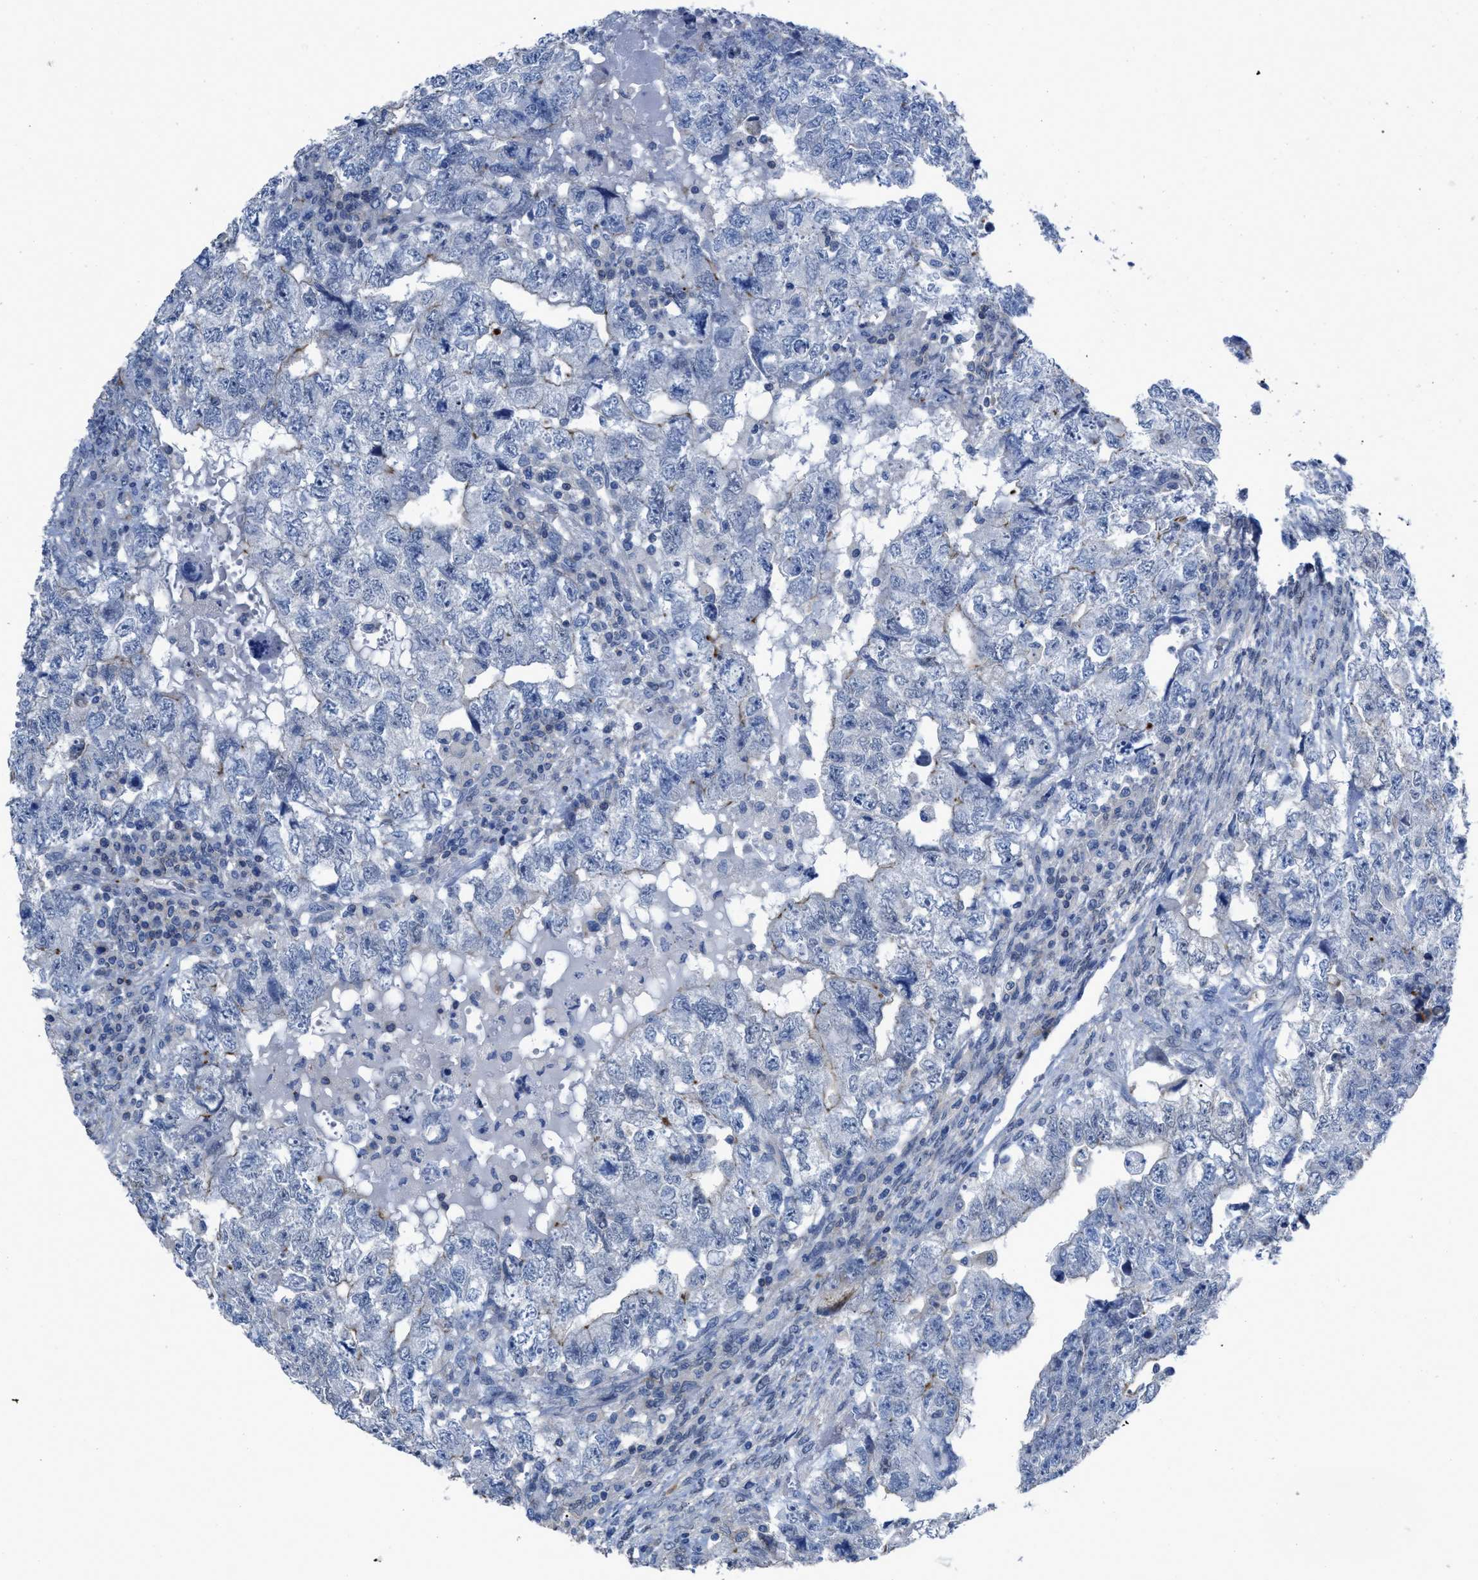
{"staining": {"intensity": "negative", "quantity": "none", "location": "none"}, "tissue": "testis cancer", "cell_type": "Tumor cells", "image_type": "cancer", "snomed": [{"axis": "morphology", "description": "Carcinoma, Embryonal, NOS"}, {"axis": "topography", "description": "Testis"}], "caption": "This is an IHC photomicrograph of testis cancer. There is no expression in tumor cells.", "gene": "PRMT2", "patient": {"sex": "male", "age": 36}}